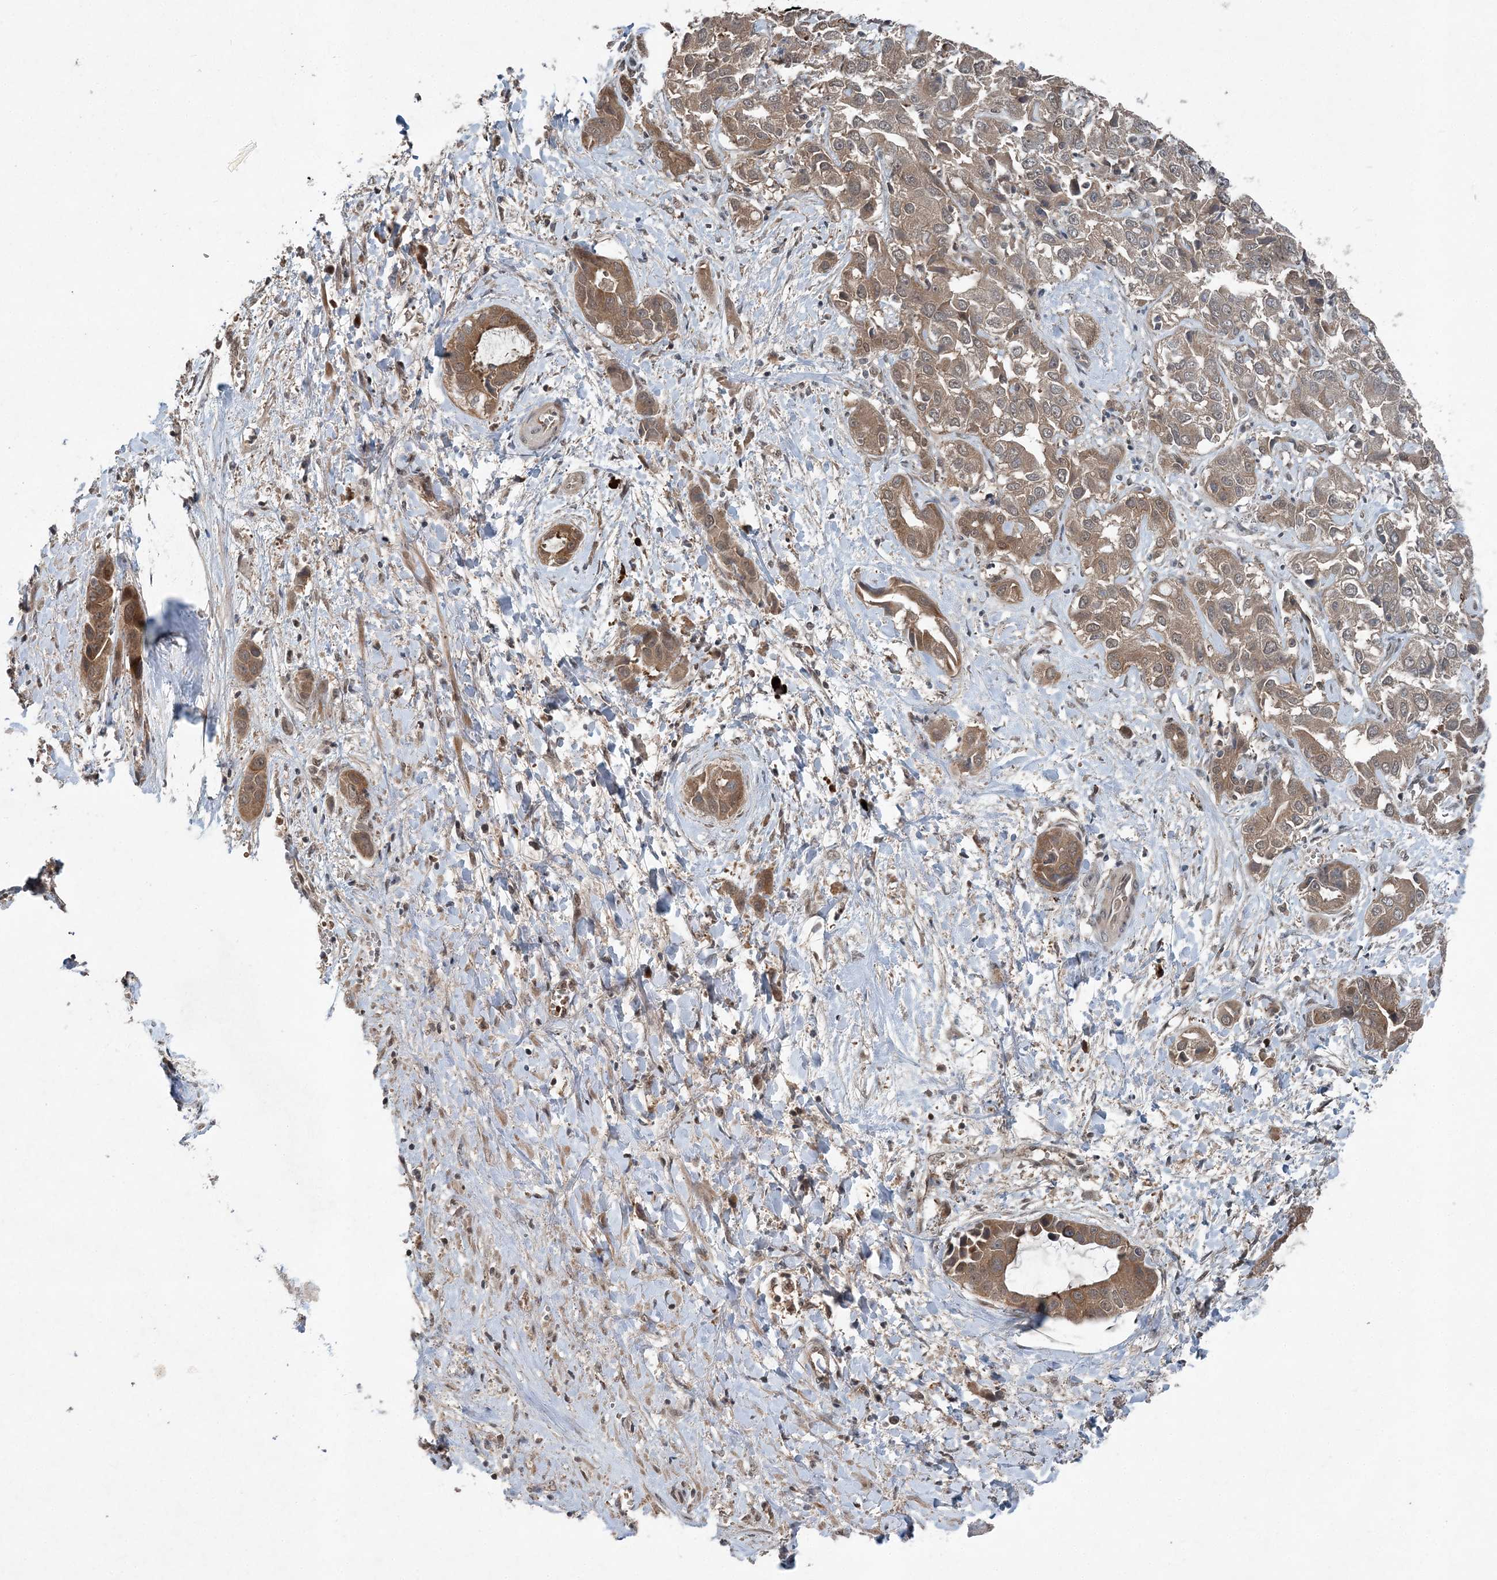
{"staining": {"intensity": "moderate", "quantity": ">75%", "location": "cytoplasmic/membranous"}, "tissue": "liver cancer", "cell_type": "Tumor cells", "image_type": "cancer", "snomed": [{"axis": "morphology", "description": "Cholangiocarcinoma"}, {"axis": "topography", "description": "Liver"}], "caption": "Liver cancer was stained to show a protein in brown. There is medium levels of moderate cytoplasmic/membranous positivity in about >75% of tumor cells.", "gene": "QTRT2", "patient": {"sex": "female", "age": 52}}